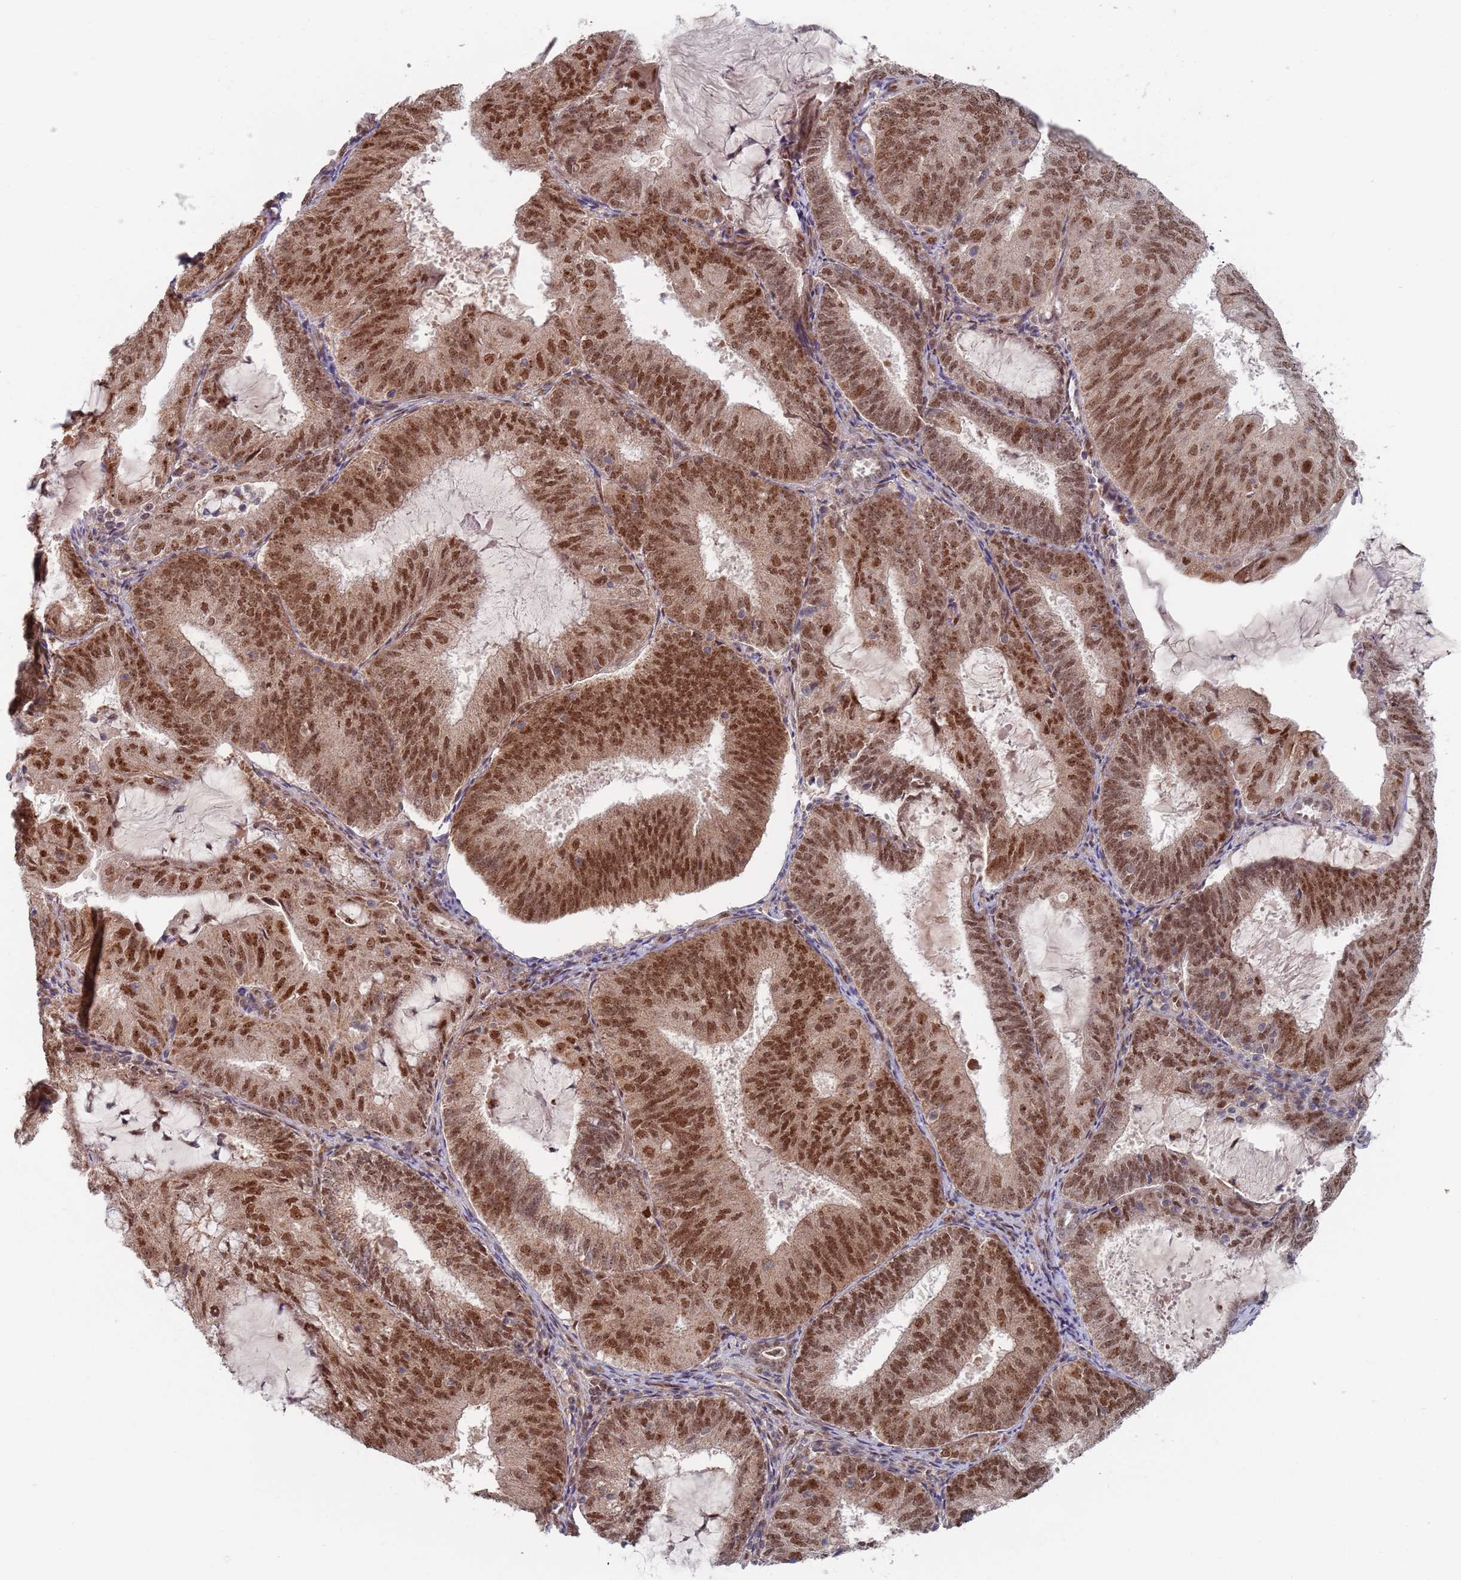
{"staining": {"intensity": "moderate", "quantity": ">75%", "location": "nuclear"}, "tissue": "endometrial cancer", "cell_type": "Tumor cells", "image_type": "cancer", "snomed": [{"axis": "morphology", "description": "Adenocarcinoma, NOS"}, {"axis": "topography", "description": "Endometrium"}], "caption": "This histopathology image shows immunohistochemistry staining of human adenocarcinoma (endometrial), with medium moderate nuclear staining in approximately >75% of tumor cells.", "gene": "RPP25", "patient": {"sex": "female", "age": 81}}